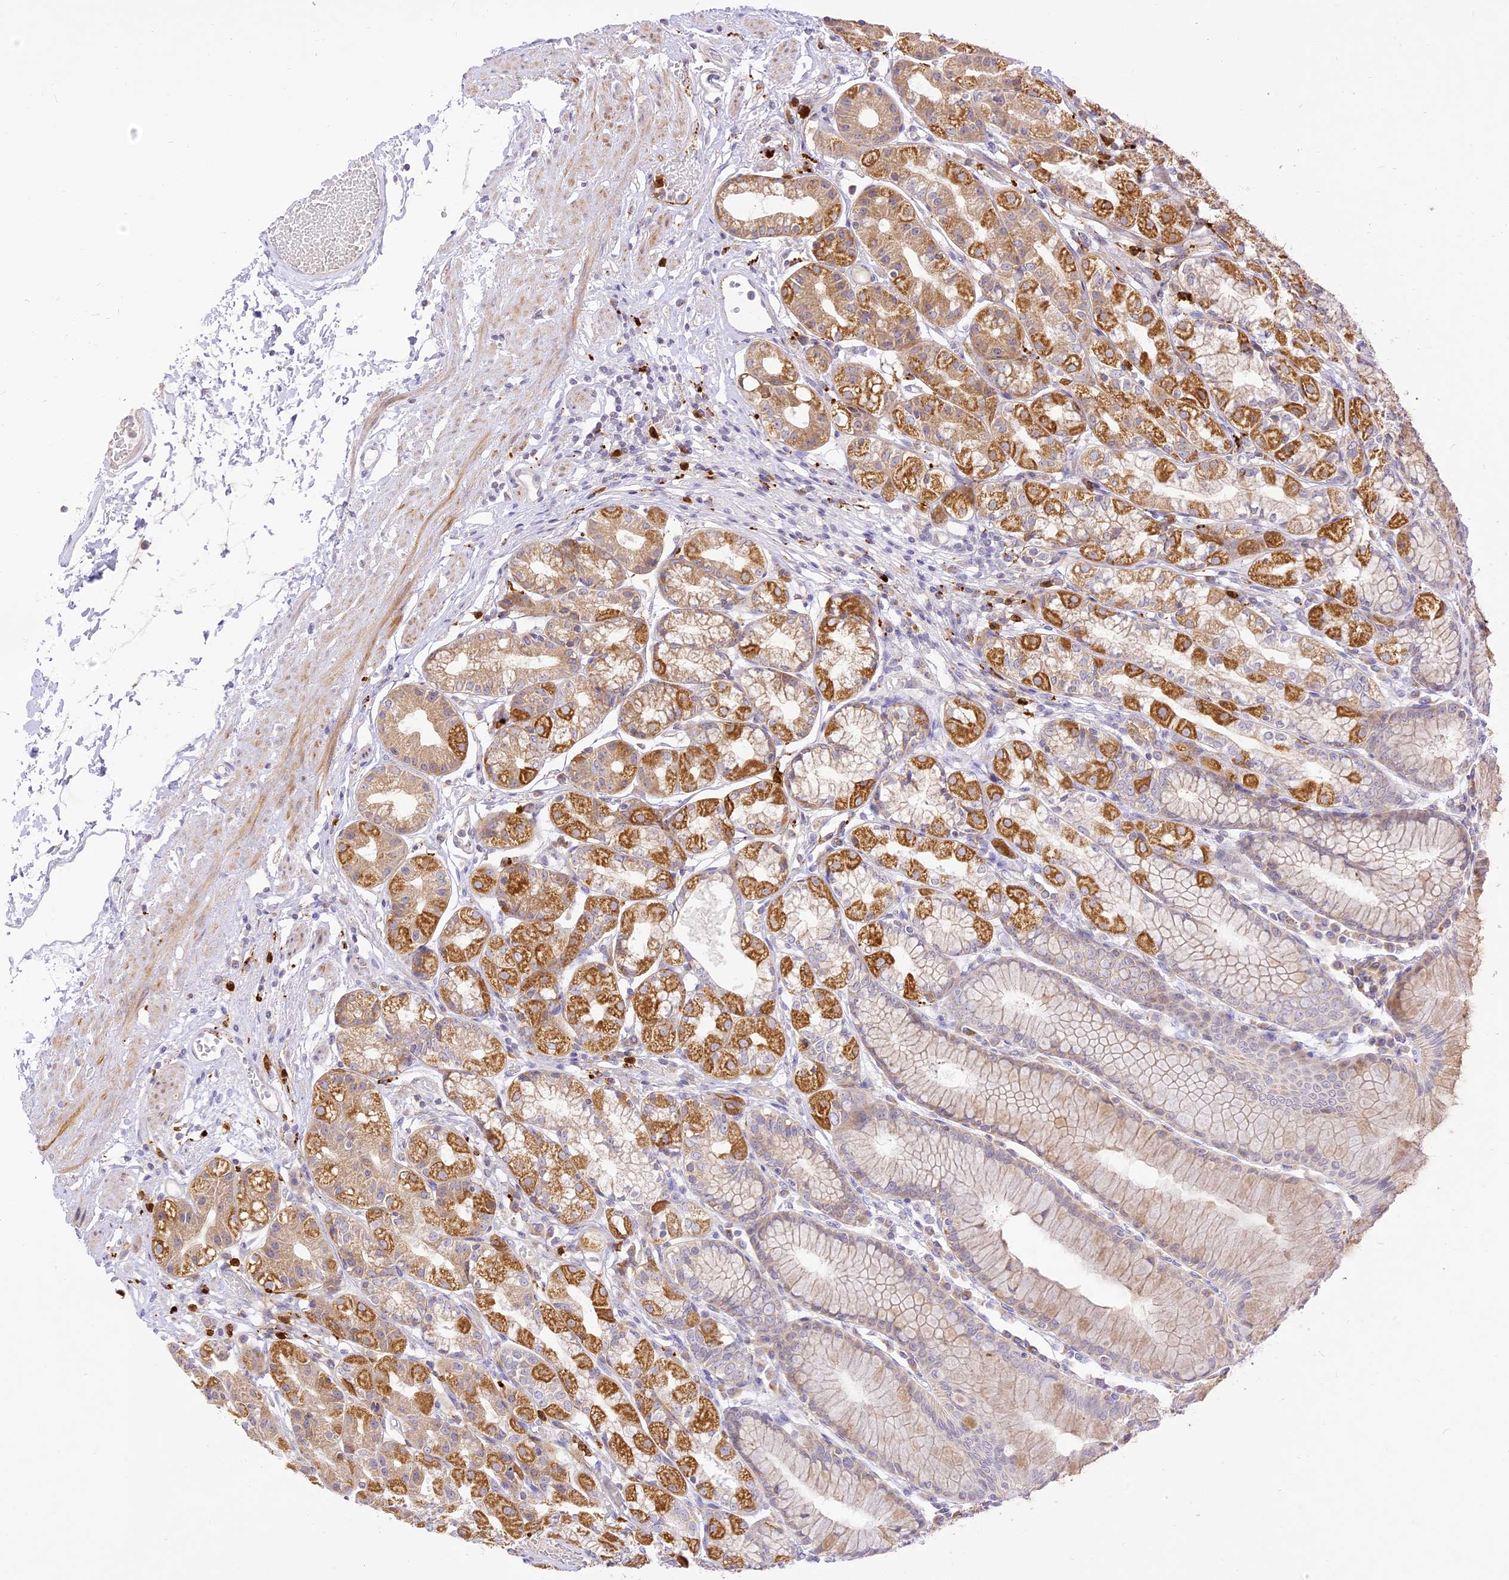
{"staining": {"intensity": "strong", "quantity": "<25%", "location": "cytoplasmic/membranous"}, "tissue": "stomach", "cell_type": "Glandular cells", "image_type": "normal", "snomed": [{"axis": "morphology", "description": "Normal tissue, NOS"}, {"axis": "topography", "description": "Stomach"}], "caption": "Protein expression analysis of normal human stomach reveals strong cytoplasmic/membranous staining in about <25% of glandular cells. Using DAB (brown) and hematoxylin (blue) stains, captured at high magnification using brightfield microscopy.", "gene": "LRRC15", "patient": {"sex": "female", "age": 57}}